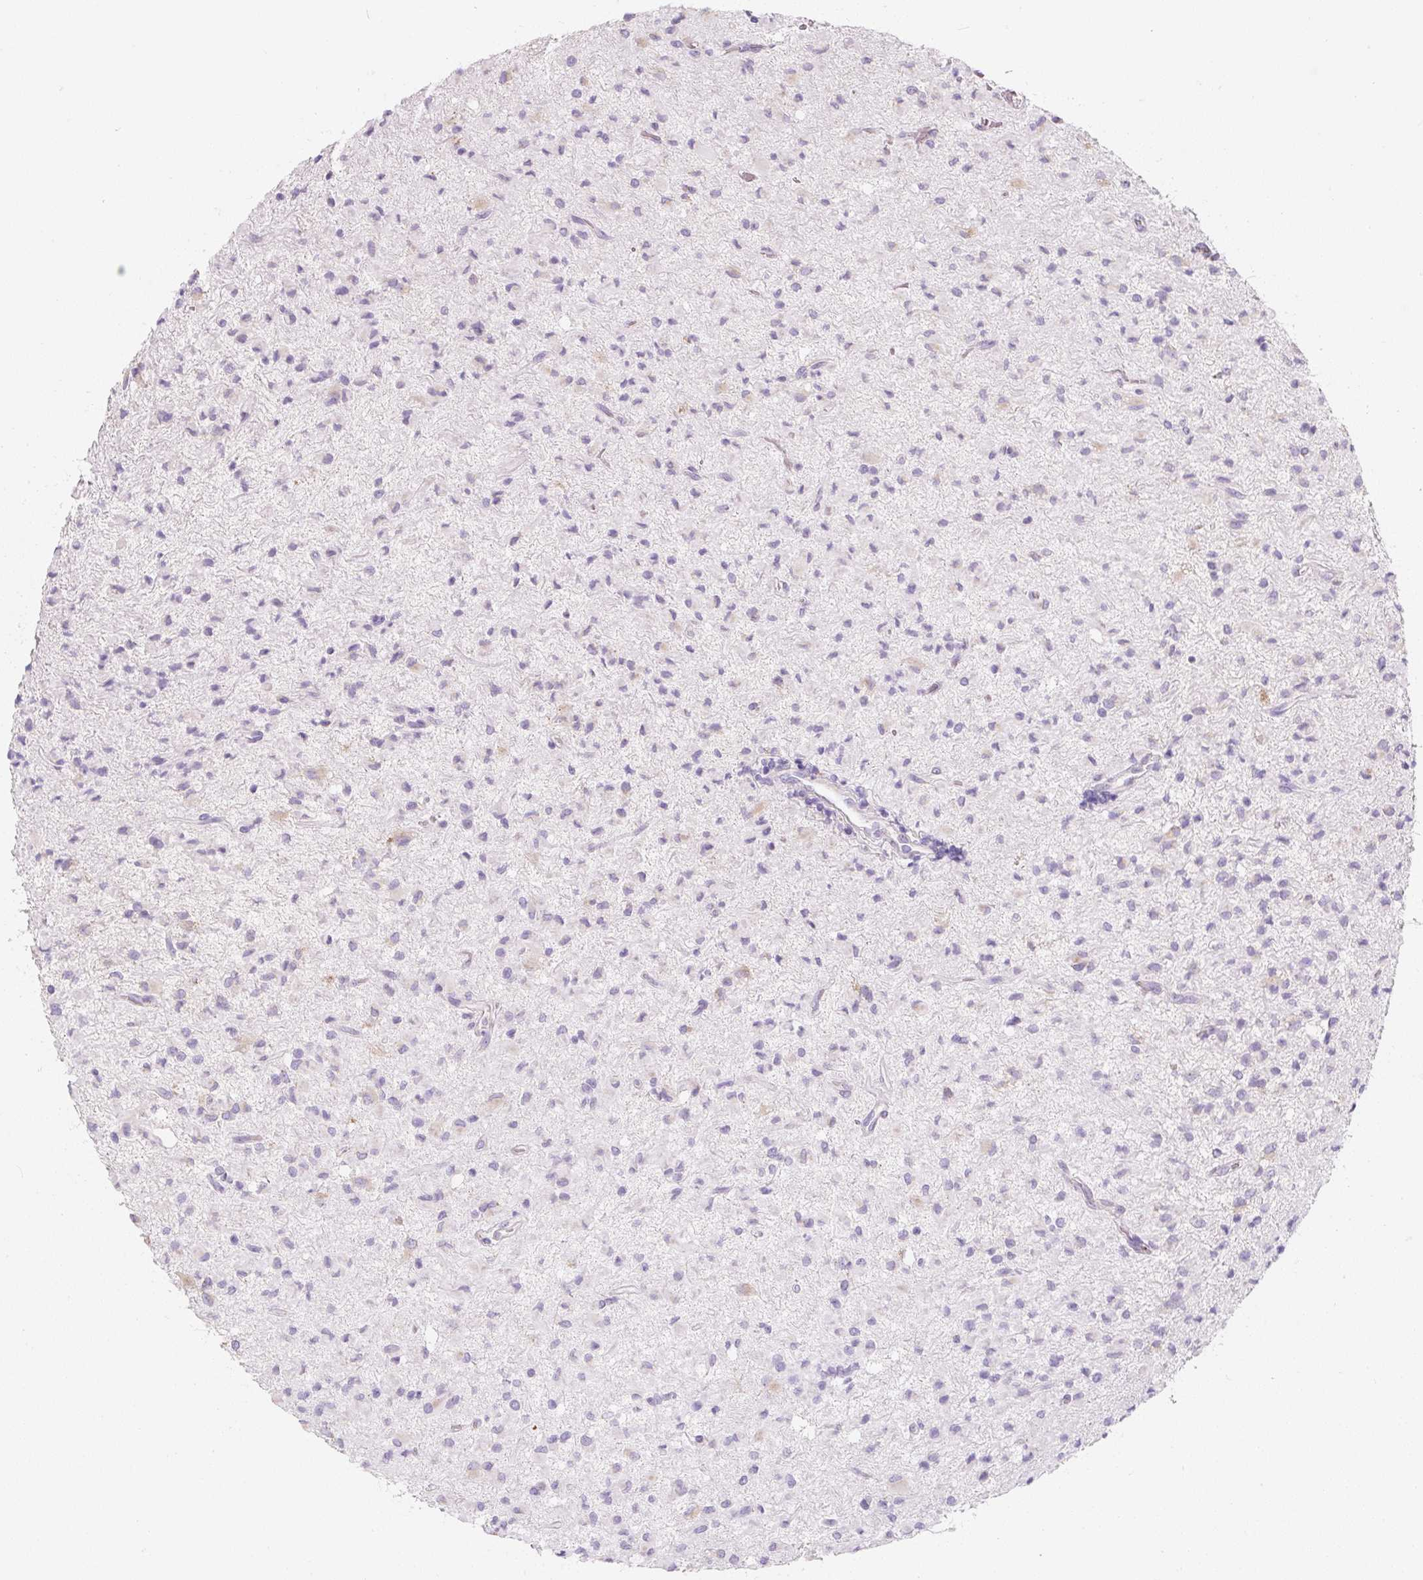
{"staining": {"intensity": "weak", "quantity": "<25%", "location": "cytoplasmic/membranous"}, "tissue": "glioma", "cell_type": "Tumor cells", "image_type": "cancer", "snomed": [{"axis": "morphology", "description": "Glioma, malignant, Low grade"}, {"axis": "topography", "description": "Brain"}], "caption": "IHC image of human low-grade glioma (malignant) stained for a protein (brown), which exhibits no staining in tumor cells.", "gene": "PWWP3B", "patient": {"sex": "female", "age": 33}}